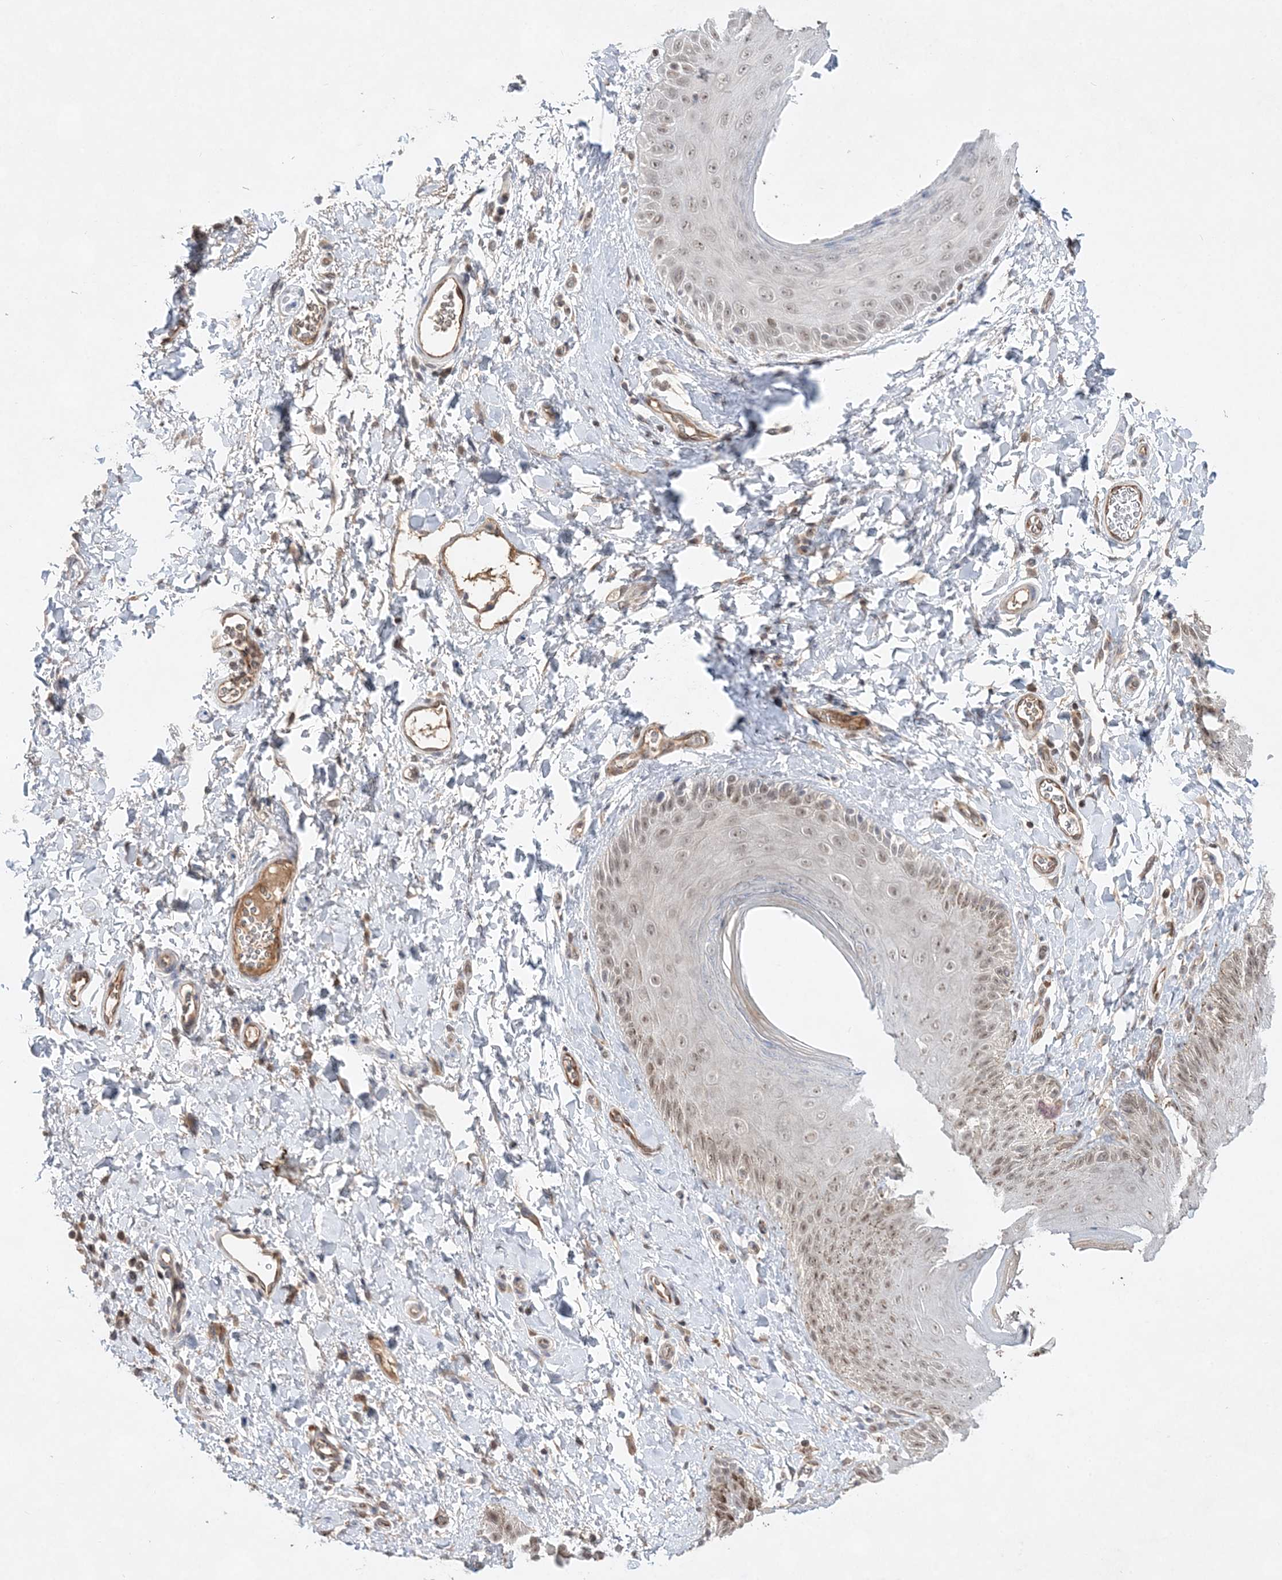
{"staining": {"intensity": "weak", "quantity": ">75%", "location": "nuclear"}, "tissue": "skin", "cell_type": "Epidermal cells", "image_type": "normal", "snomed": [{"axis": "morphology", "description": "Normal tissue, NOS"}, {"axis": "topography", "description": "Anal"}], "caption": "DAB immunohistochemical staining of unremarkable skin shows weak nuclear protein expression in about >75% of epidermal cells. (DAB IHC, brown staining for protein, blue staining for nuclei).", "gene": "TMEM132B", "patient": {"sex": "male", "age": 44}}